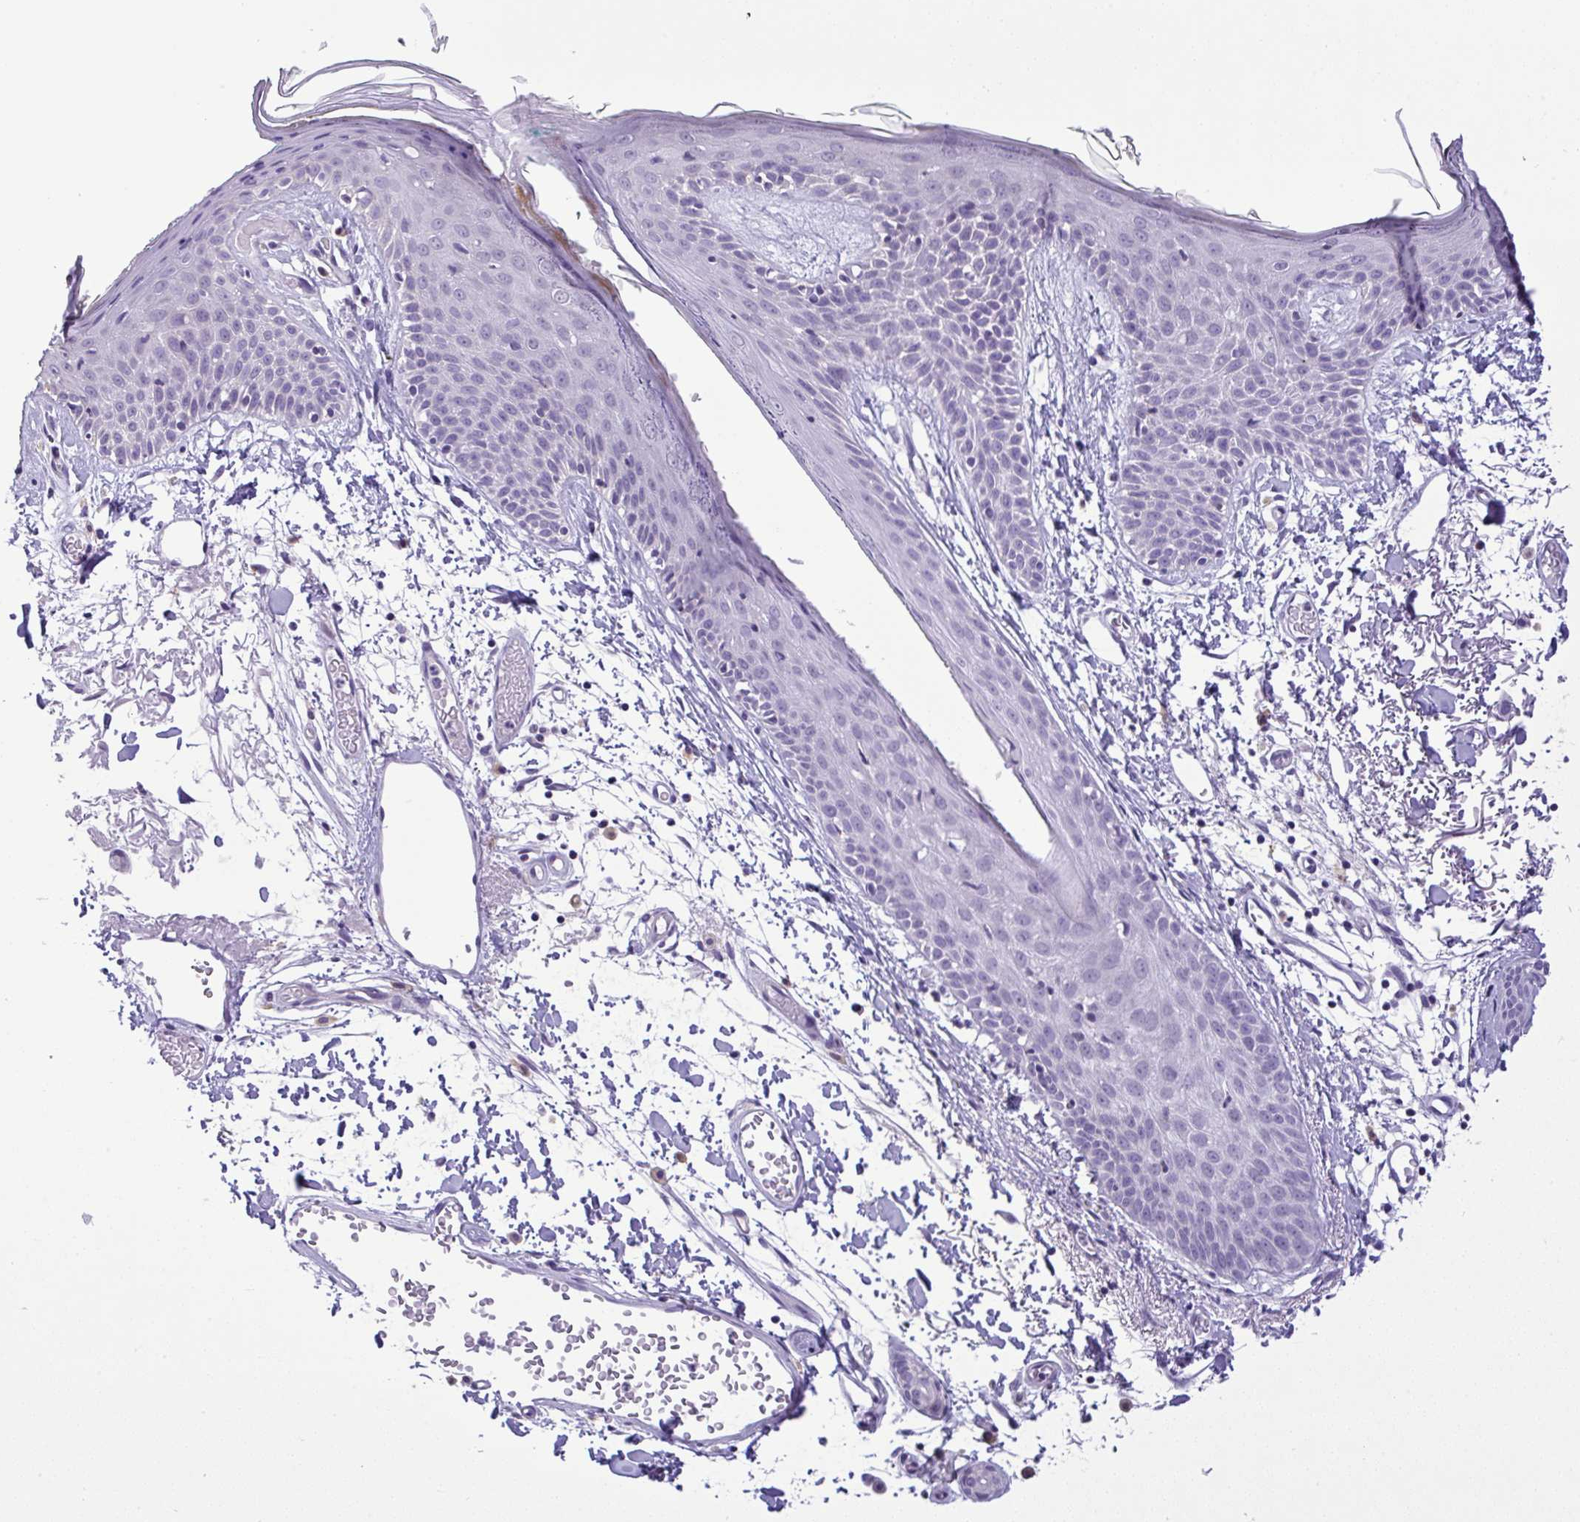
{"staining": {"intensity": "negative", "quantity": "none", "location": "none"}, "tissue": "skin", "cell_type": "Fibroblasts", "image_type": "normal", "snomed": [{"axis": "morphology", "description": "Normal tissue, NOS"}, {"axis": "topography", "description": "Skin"}], "caption": "This is an immunohistochemistry (IHC) micrograph of normal skin. There is no positivity in fibroblasts.", "gene": "YBX2", "patient": {"sex": "male", "age": 79}}